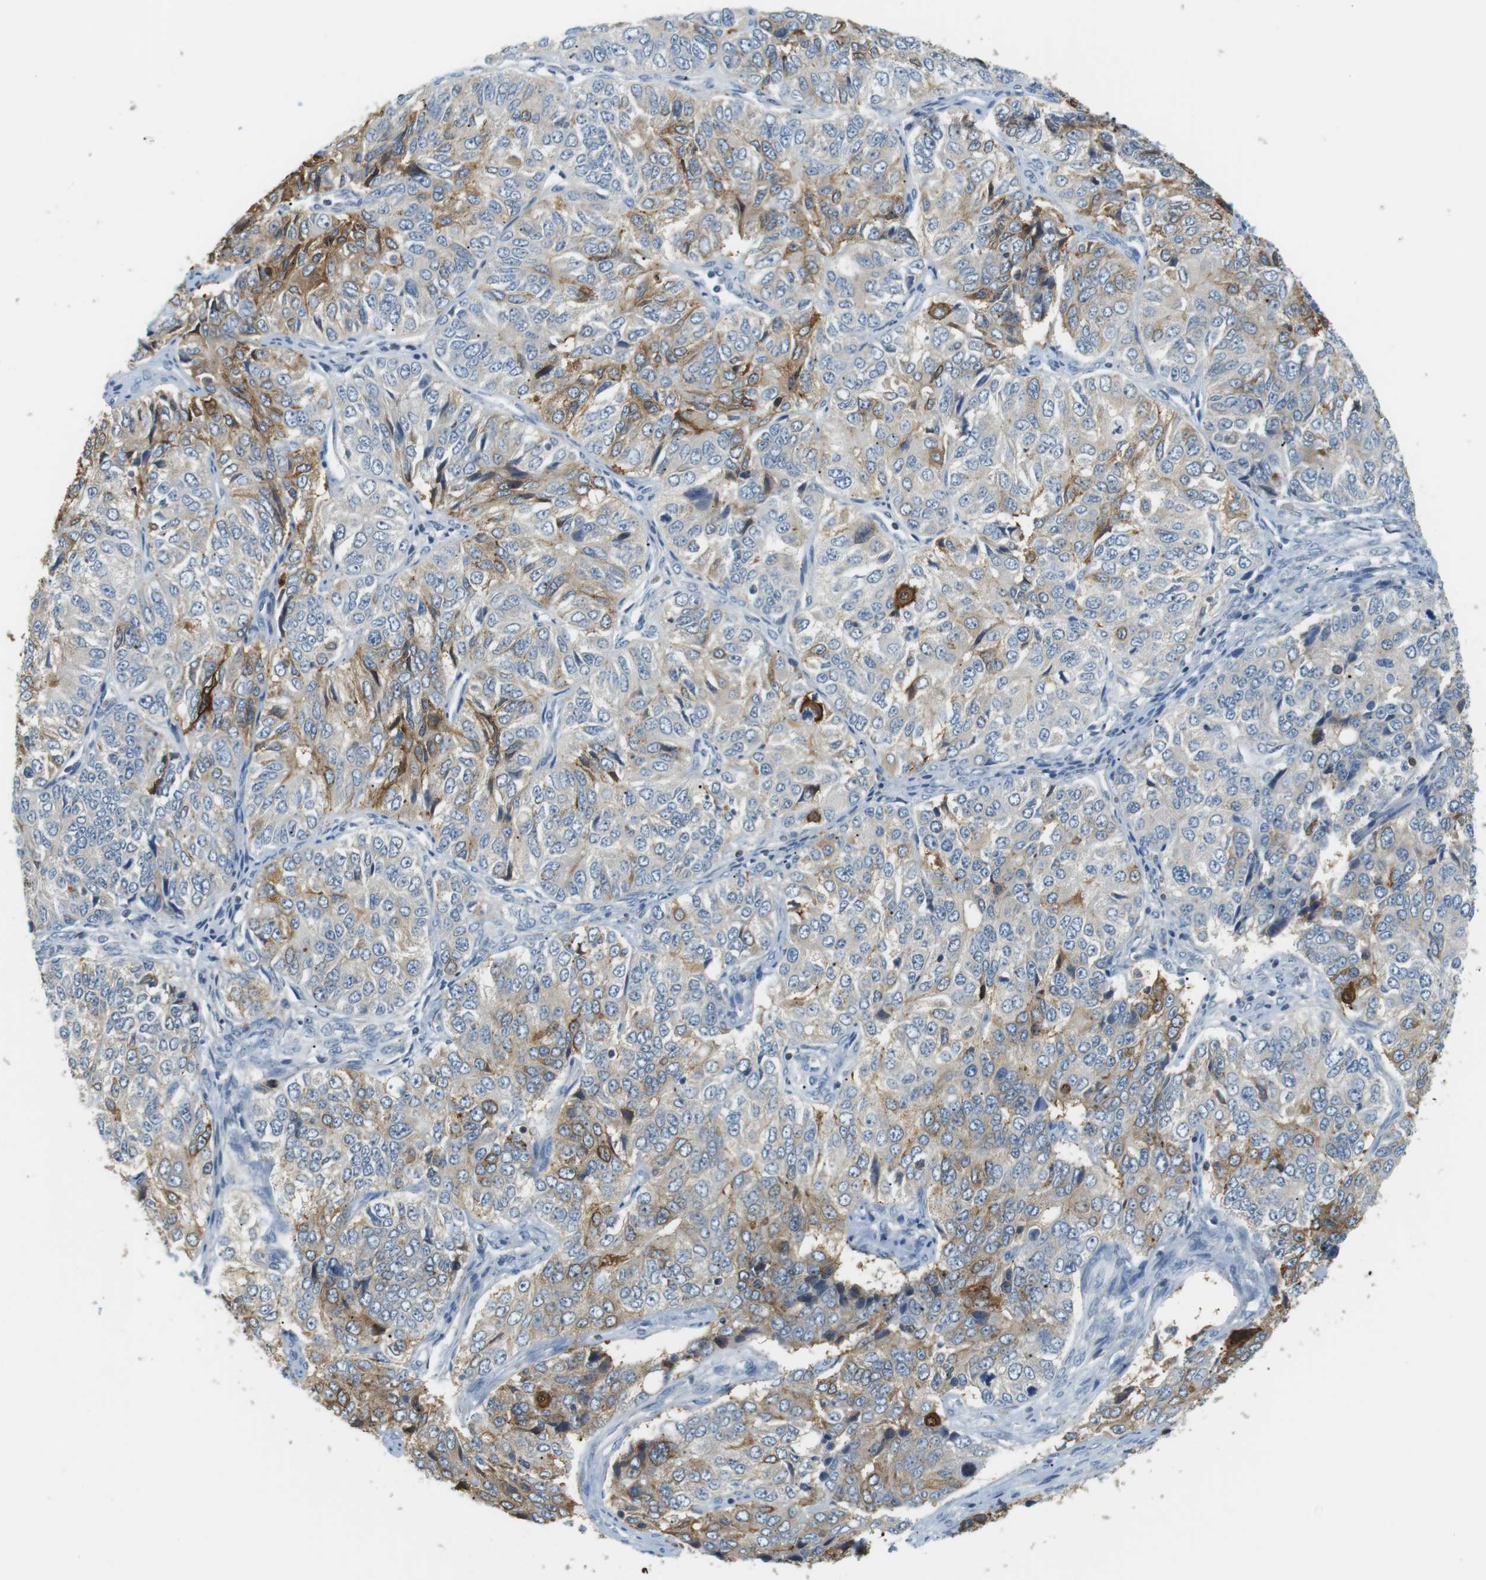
{"staining": {"intensity": "weak", "quantity": ">75%", "location": "cytoplasmic/membranous"}, "tissue": "ovarian cancer", "cell_type": "Tumor cells", "image_type": "cancer", "snomed": [{"axis": "morphology", "description": "Carcinoma, endometroid"}, {"axis": "topography", "description": "Ovary"}], "caption": "IHC of human ovarian cancer (endometroid carcinoma) shows low levels of weak cytoplasmic/membranous positivity in about >75% of tumor cells.", "gene": "P2RY1", "patient": {"sex": "female", "age": 51}}